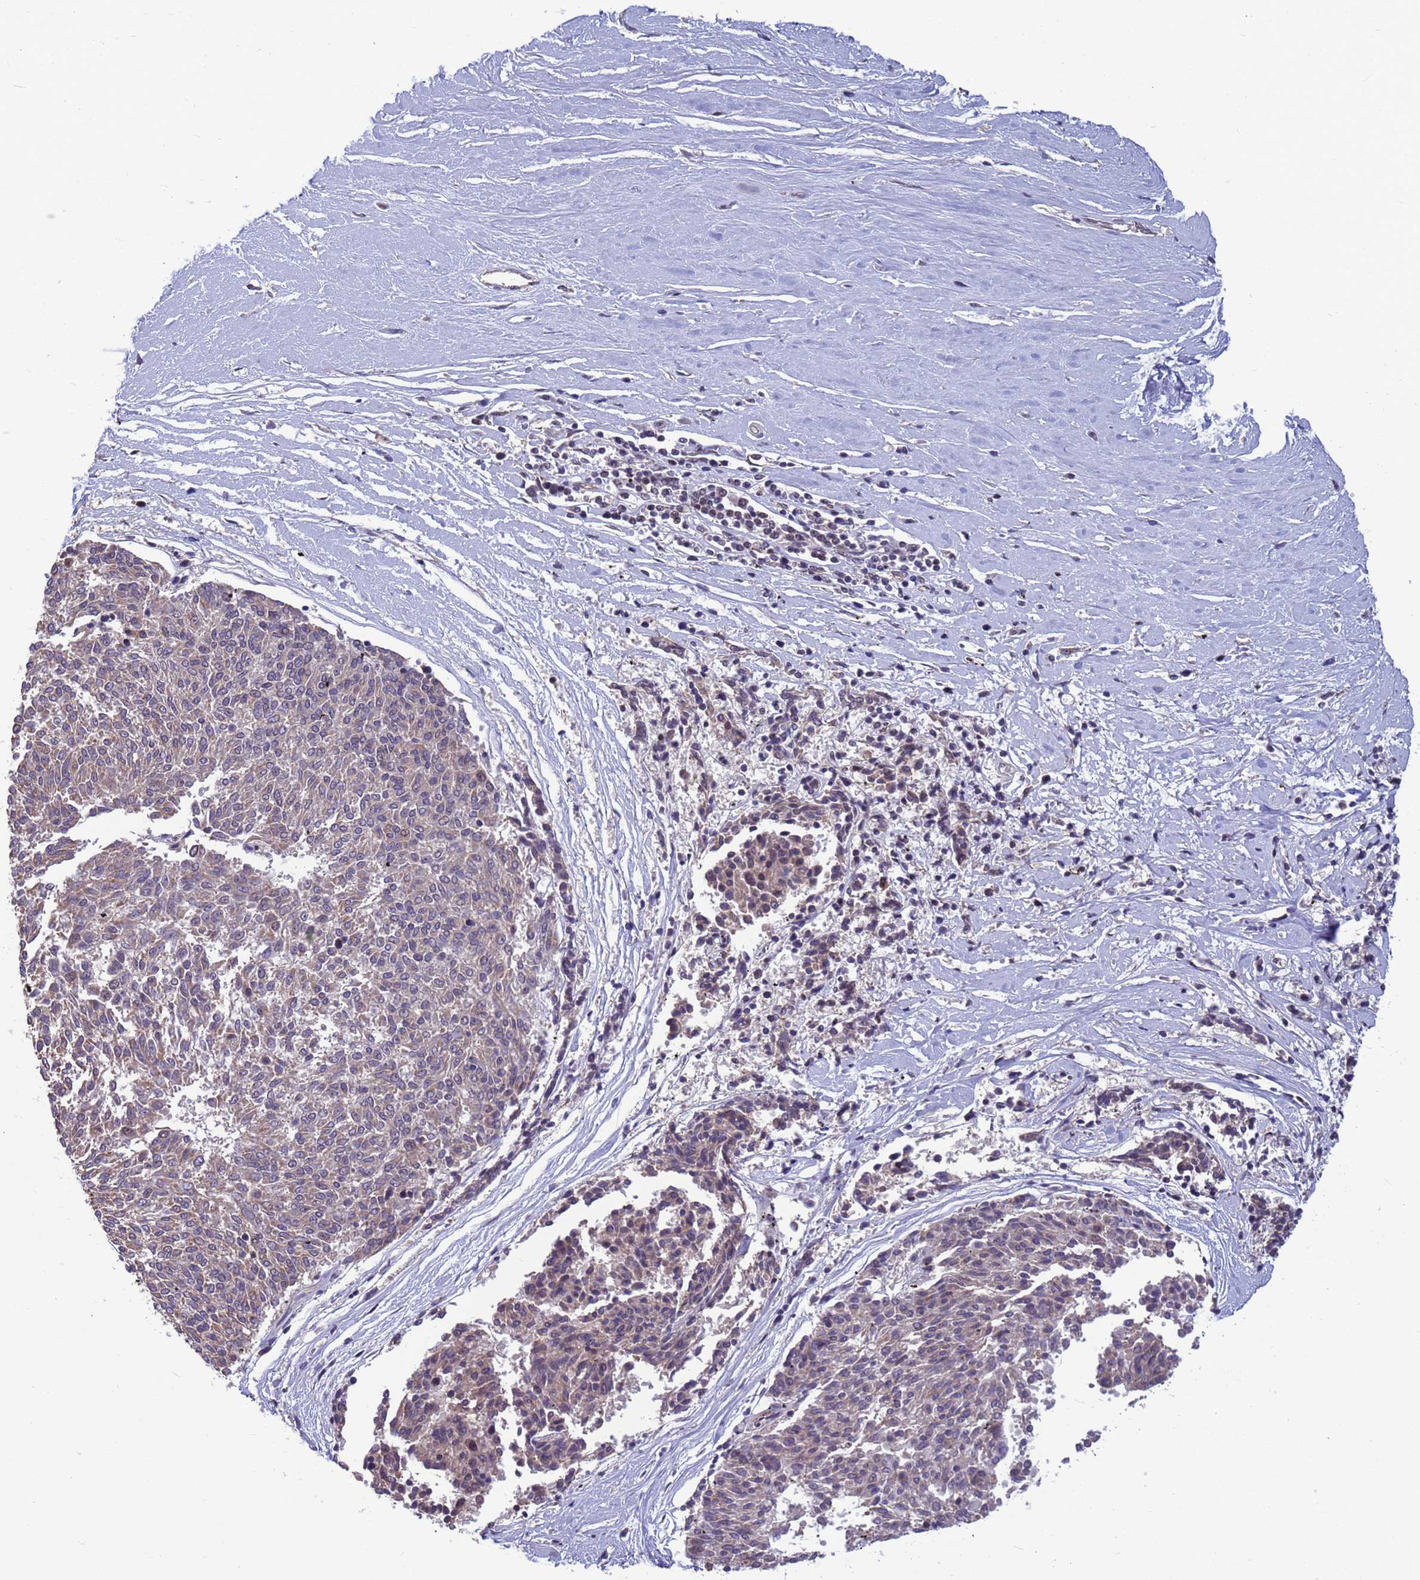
{"staining": {"intensity": "weak", "quantity": "<25%", "location": "cytoplasmic/membranous"}, "tissue": "melanoma", "cell_type": "Tumor cells", "image_type": "cancer", "snomed": [{"axis": "morphology", "description": "Malignant melanoma, NOS"}, {"axis": "topography", "description": "Skin"}], "caption": "Tumor cells show no significant expression in melanoma. Nuclei are stained in blue.", "gene": "NSL1", "patient": {"sex": "female", "age": 72}}